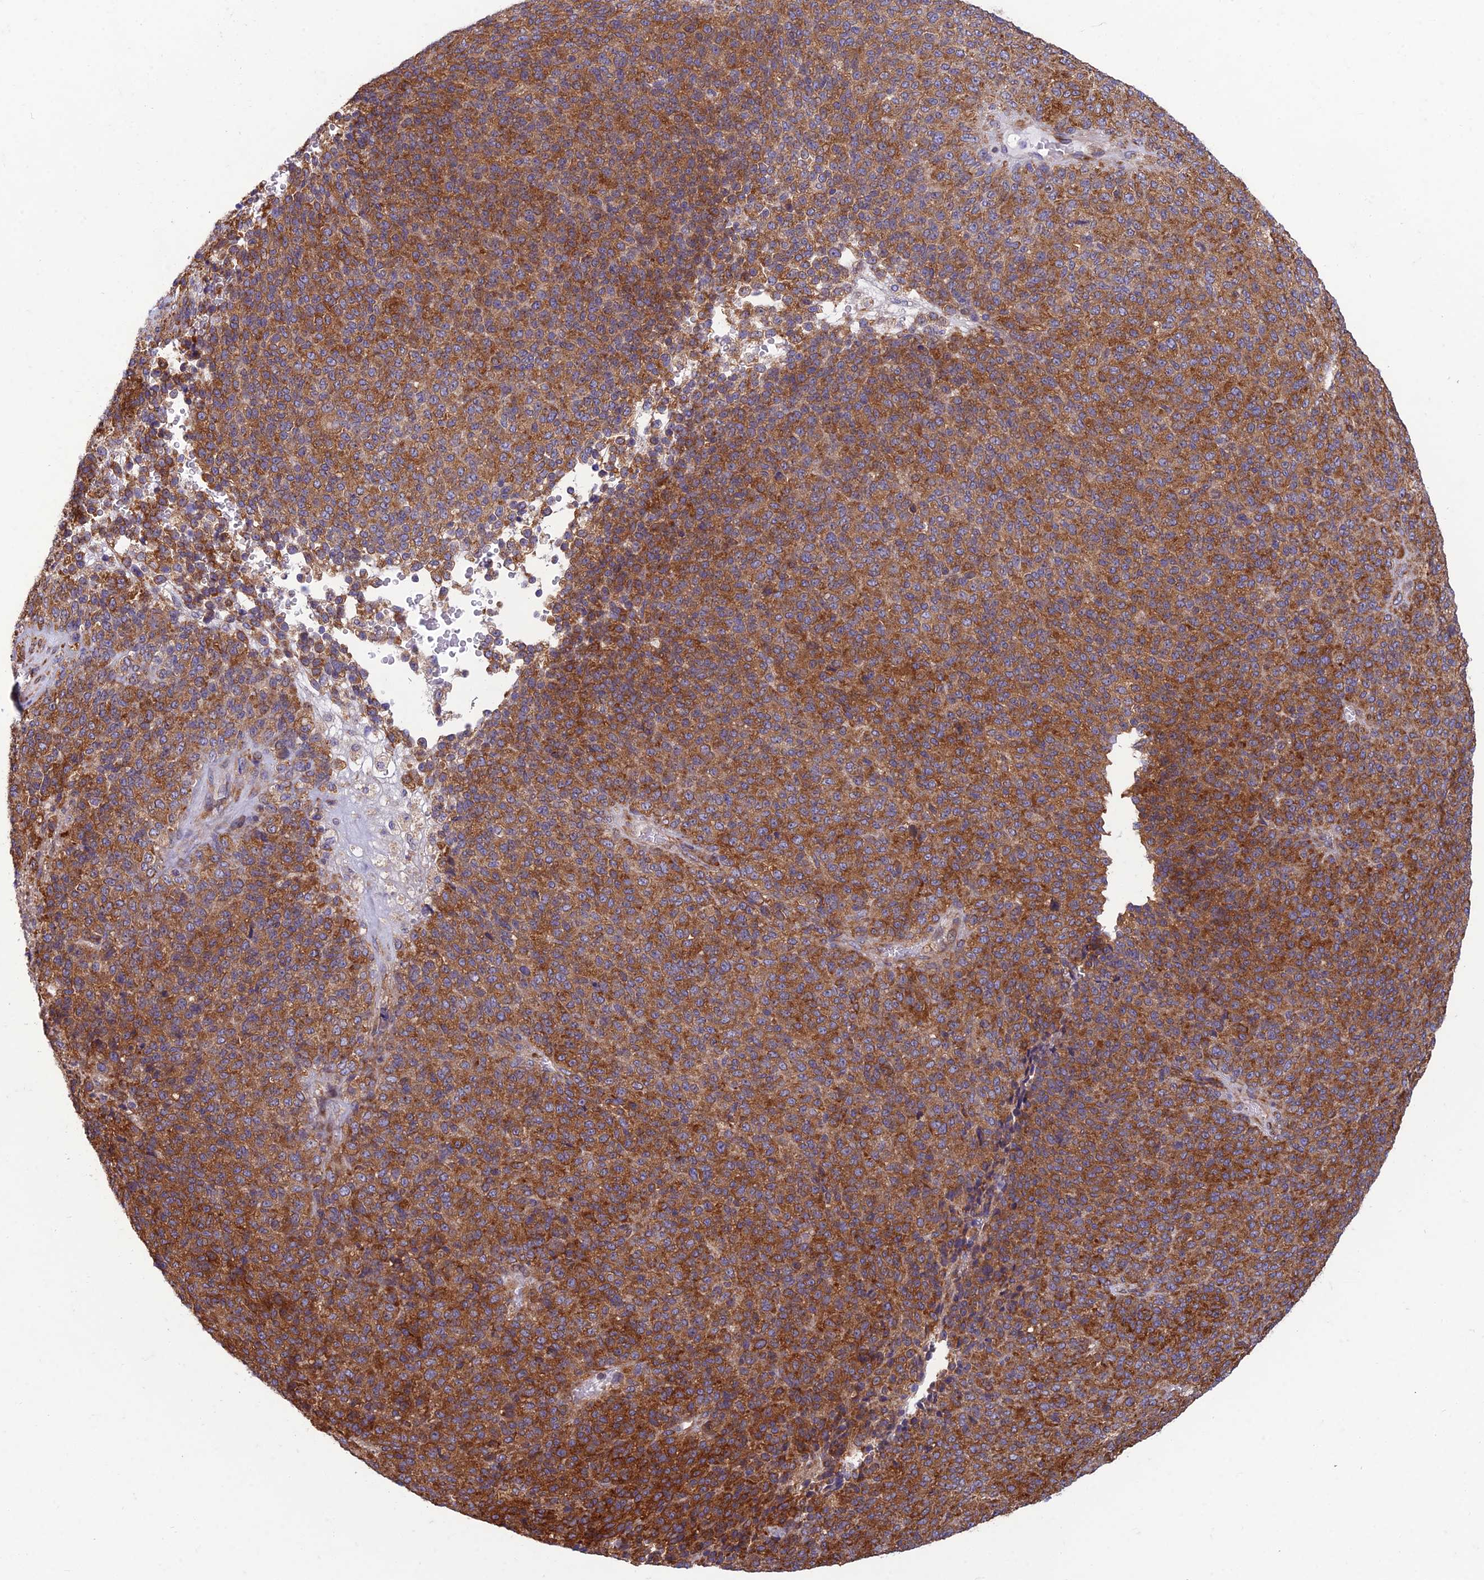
{"staining": {"intensity": "strong", "quantity": ">75%", "location": "cytoplasmic/membranous"}, "tissue": "melanoma", "cell_type": "Tumor cells", "image_type": "cancer", "snomed": [{"axis": "morphology", "description": "Malignant melanoma, Metastatic site"}, {"axis": "topography", "description": "Brain"}], "caption": "Brown immunohistochemical staining in melanoma displays strong cytoplasmic/membranous staining in approximately >75% of tumor cells.", "gene": "RPL17-C18orf32", "patient": {"sex": "female", "age": 56}}